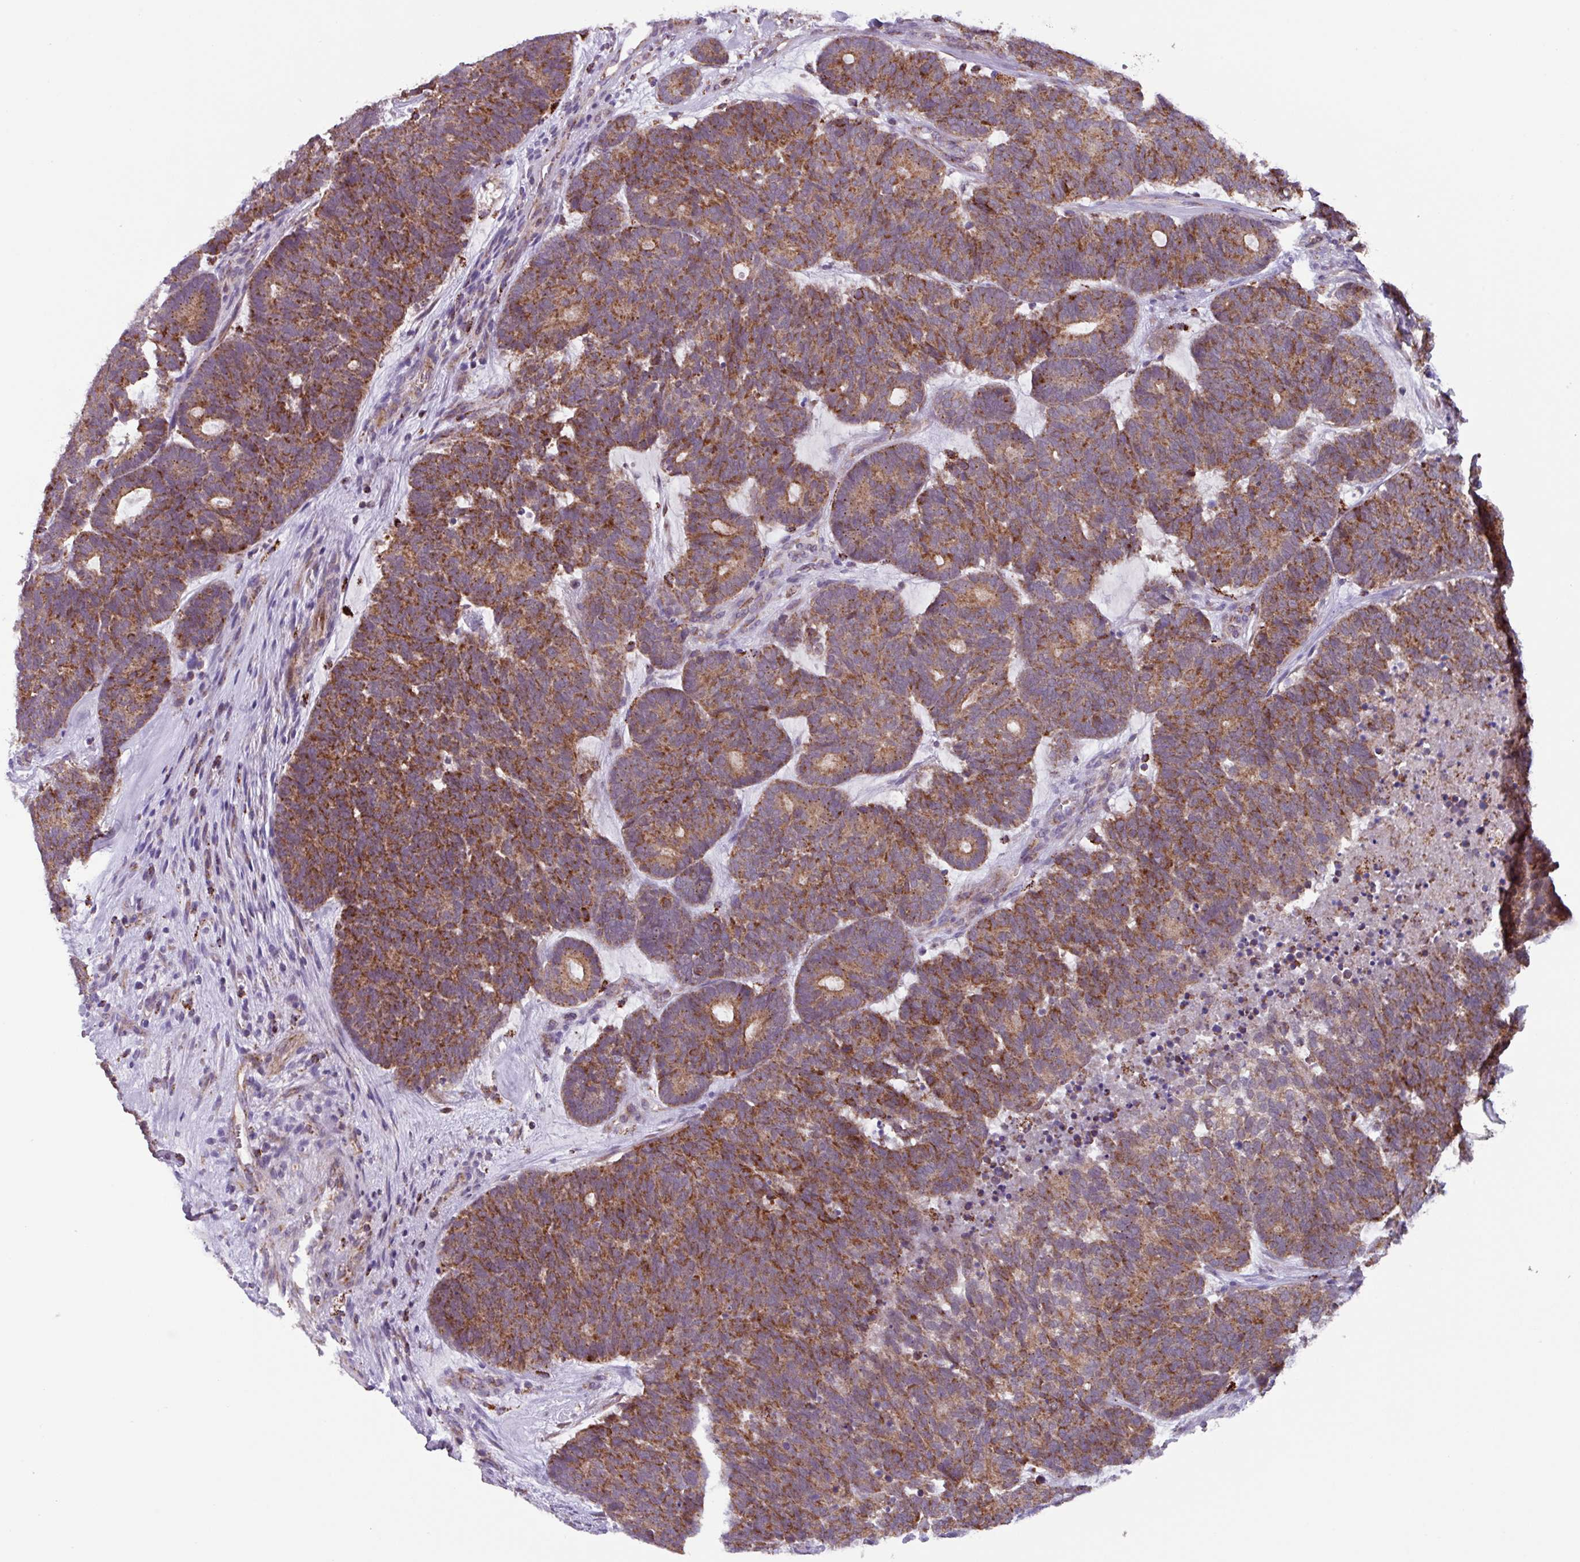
{"staining": {"intensity": "moderate", "quantity": ">75%", "location": "cytoplasmic/membranous"}, "tissue": "head and neck cancer", "cell_type": "Tumor cells", "image_type": "cancer", "snomed": [{"axis": "morphology", "description": "Adenocarcinoma, NOS"}, {"axis": "topography", "description": "Head-Neck"}], "caption": "The image exhibits immunohistochemical staining of head and neck cancer (adenocarcinoma). There is moderate cytoplasmic/membranous expression is present in about >75% of tumor cells.", "gene": "AKIRIN1", "patient": {"sex": "female", "age": 81}}